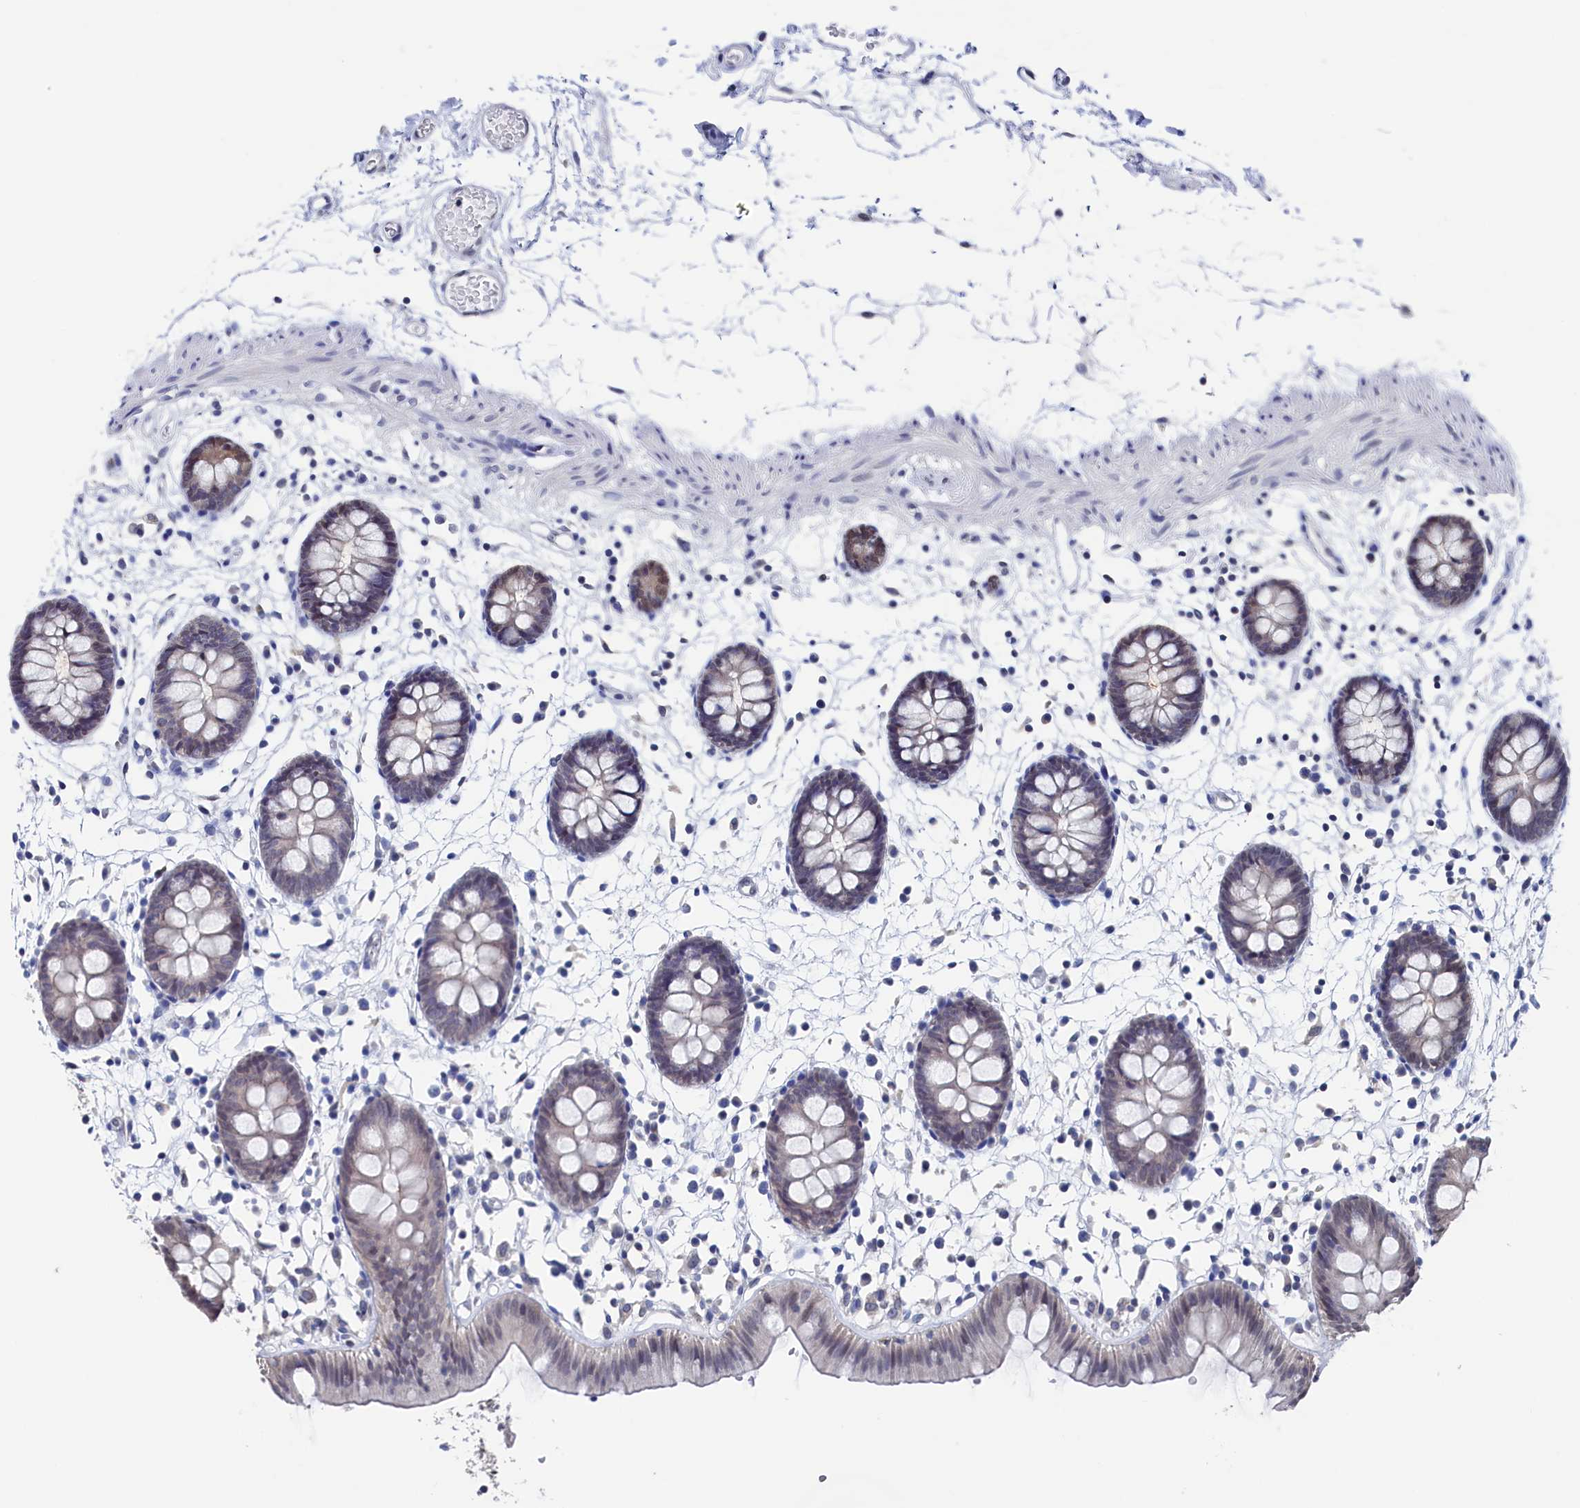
{"staining": {"intensity": "negative", "quantity": "none", "location": "none"}, "tissue": "colon", "cell_type": "Endothelial cells", "image_type": "normal", "snomed": [{"axis": "morphology", "description": "Normal tissue, NOS"}, {"axis": "topography", "description": "Colon"}], "caption": "IHC of unremarkable human colon displays no positivity in endothelial cells.", "gene": "C11orf54", "patient": {"sex": "male", "age": 56}}